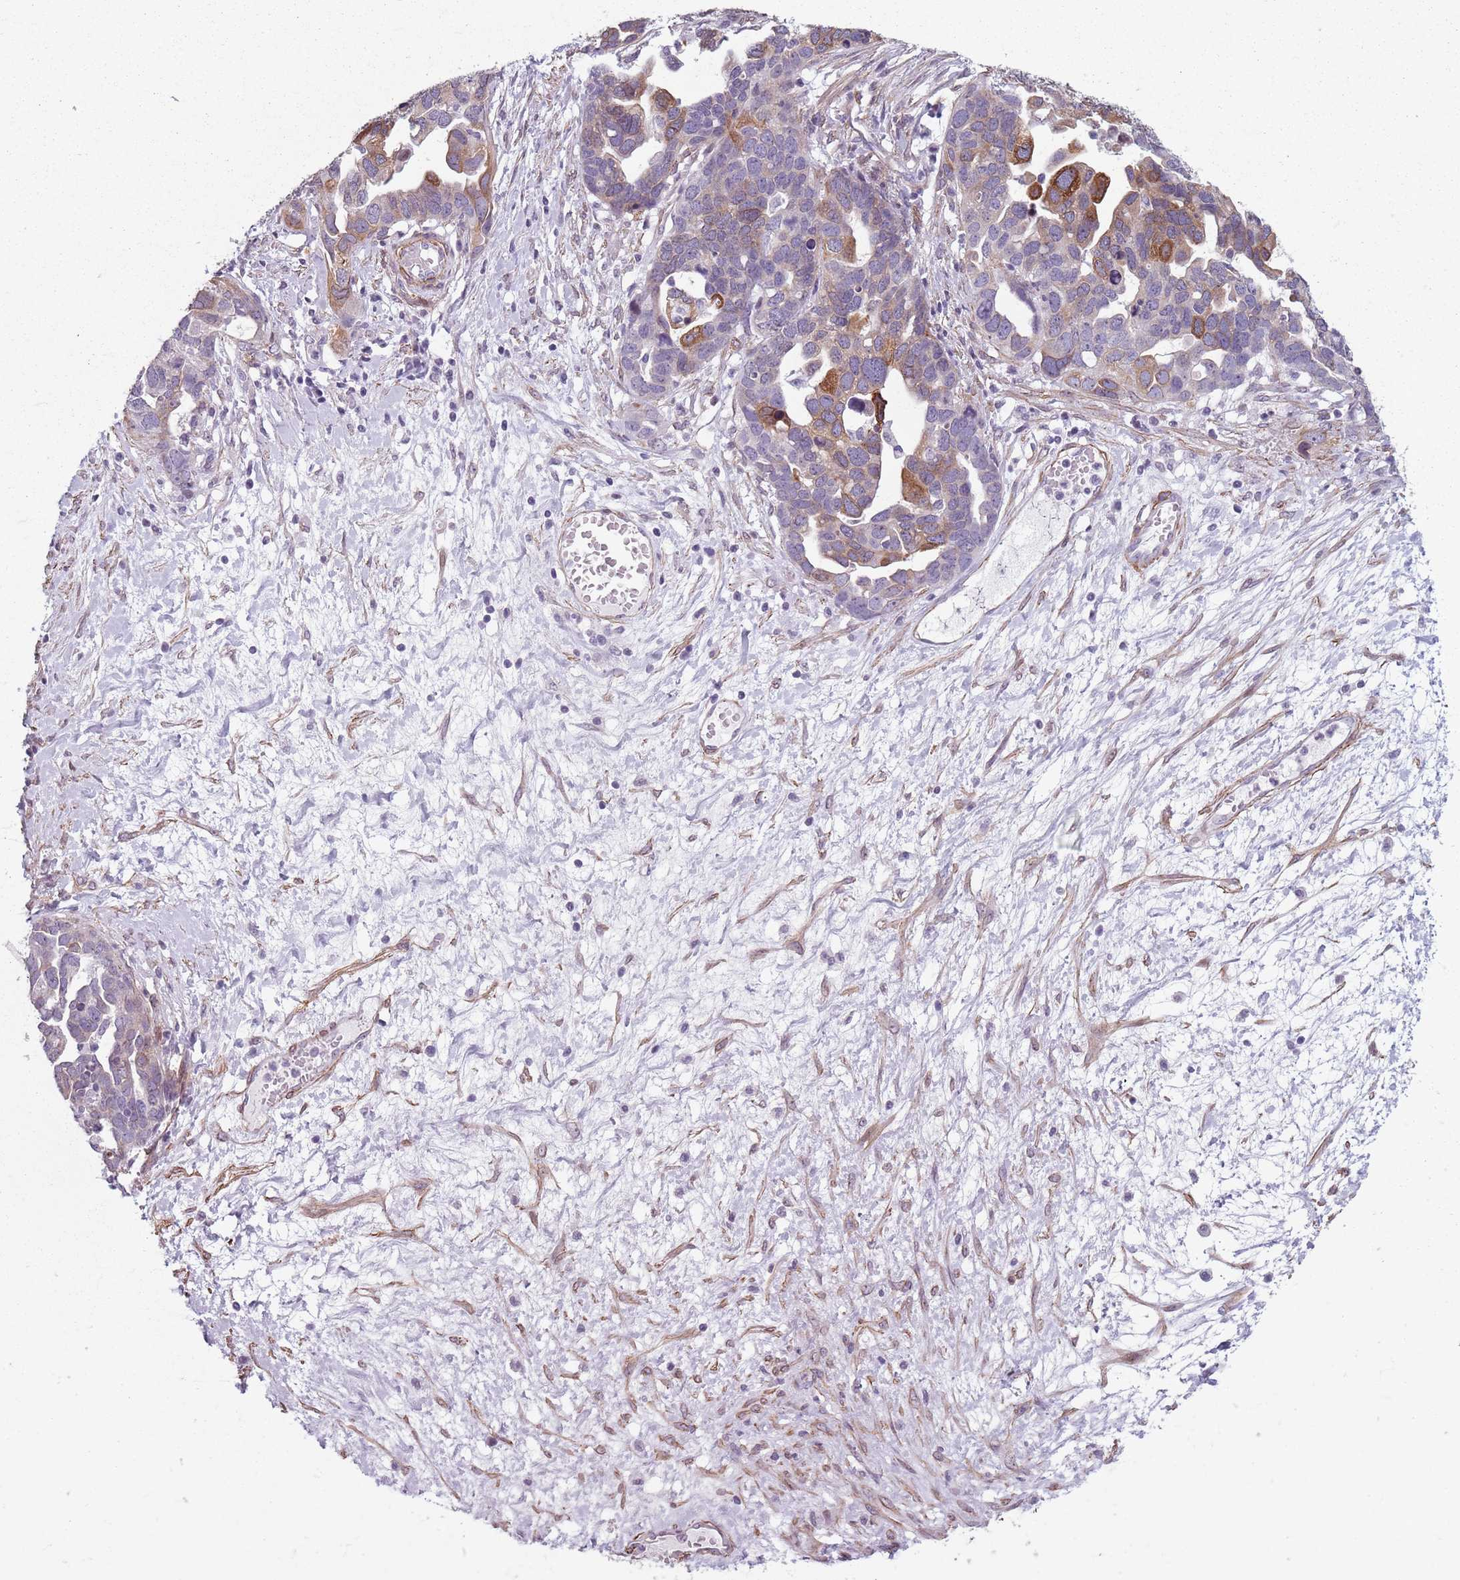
{"staining": {"intensity": "moderate", "quantity": "25%-75%", "location": "cytoplasmic/membranous"}, "tissue": "ovarian cancer", "cell_type": "Tumor cells", "image_type": "cancer", "snomed": [{"axis": "morphology", "description": "Cystadenocarcinoma, serous, NOS"}, {"axis": "topography", "description": "Ovary"}], "caption": "Tumor cells show medium levels of moderate cytoplasmic/membranous expression in approximately 25%-75% of cells in serous cystadenocarcinoma (ovarian). Ihc stains the protein of interest in brown and the nuclei are stained blue.", "gene": "TMC4", "patient": {"sex": "female", "age": 54}}